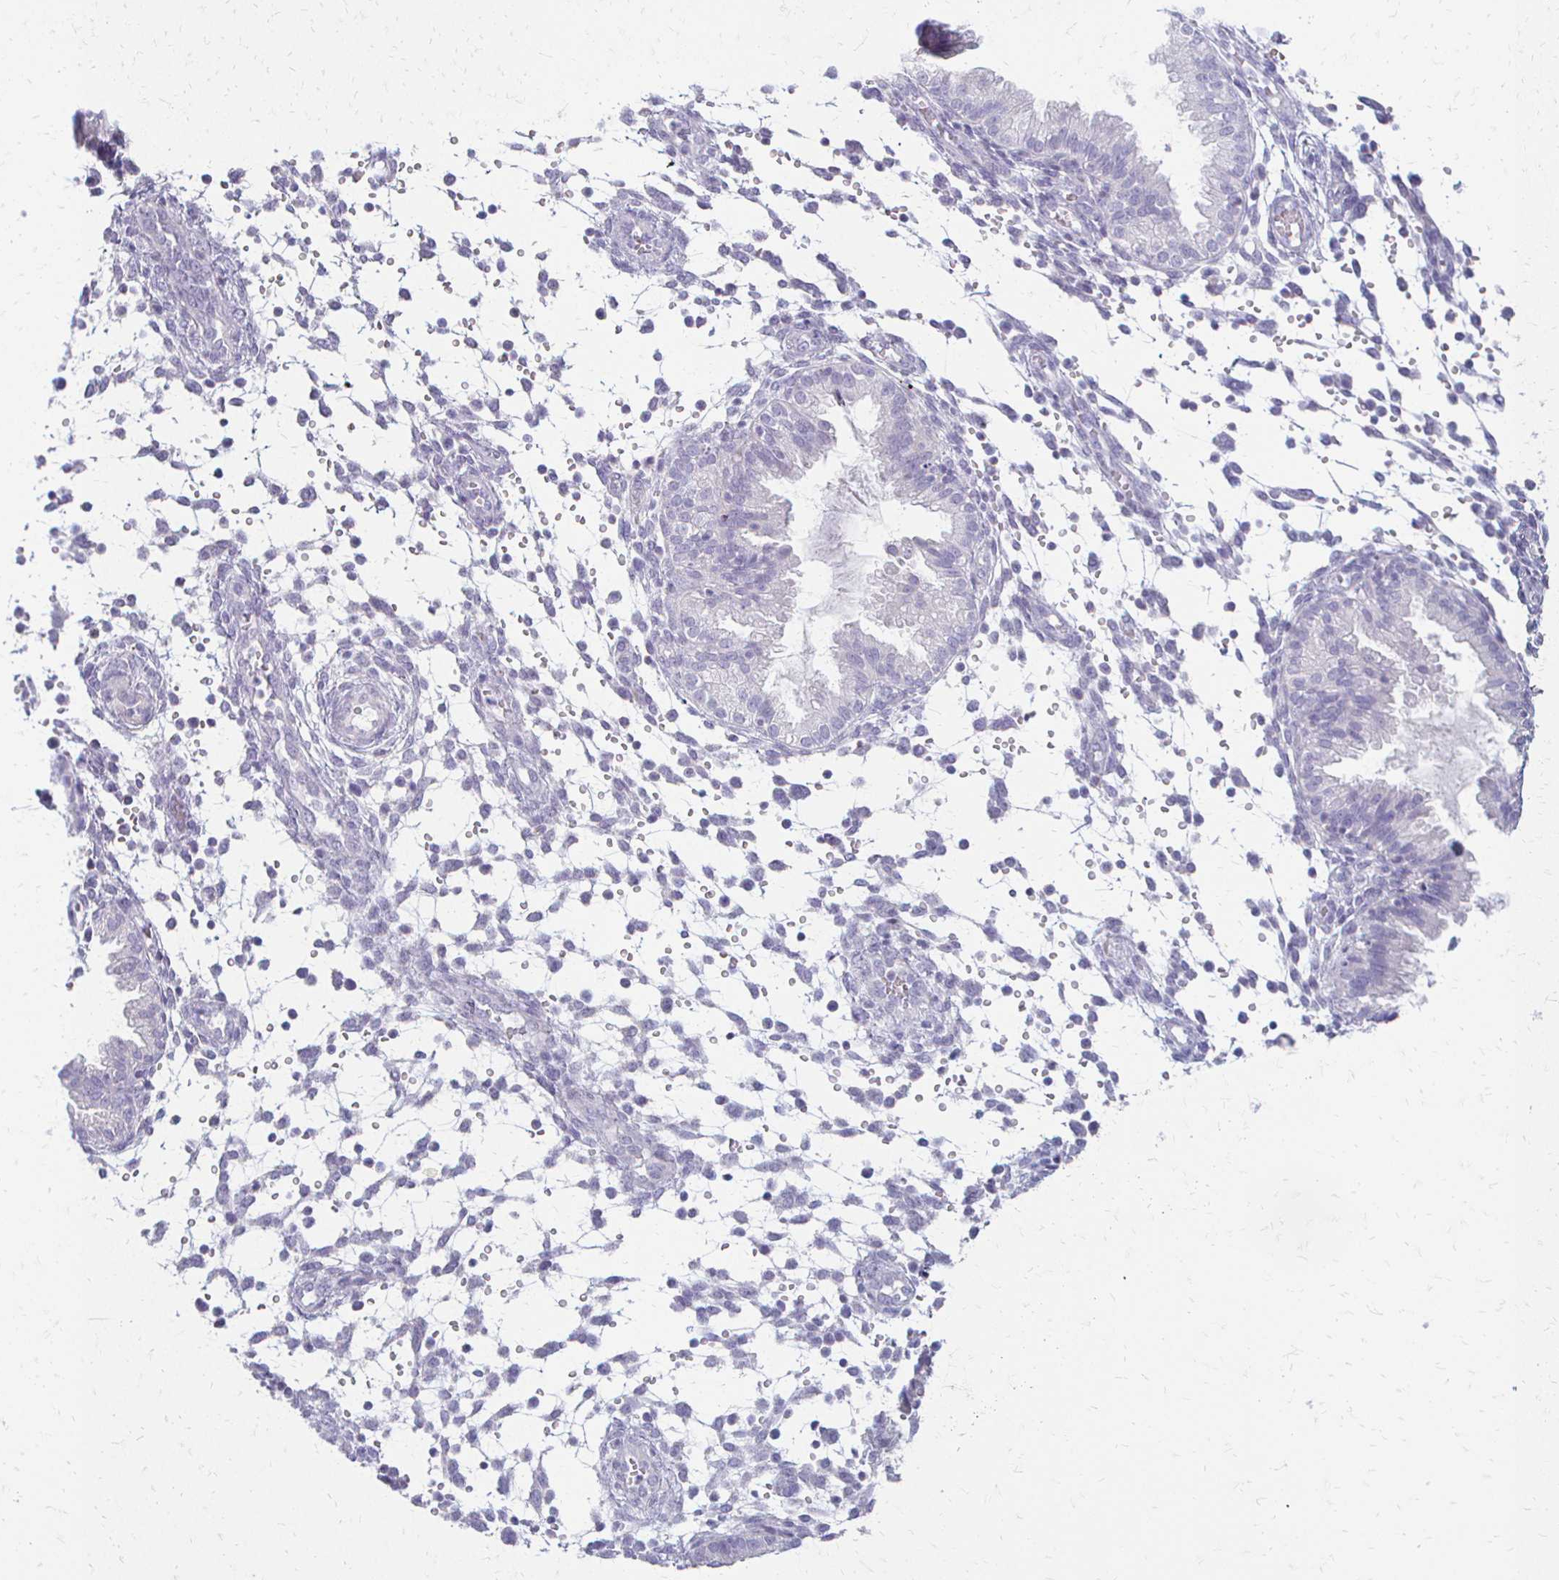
{"staining": {"intensity": "negative", "quantity": "none", "location": "none"}, "tissue": "endometrium", "cell_type": "Cells in endometrial stroma", "image_type": "normal", "snomed": [{"axis": "morphology", "description": "Normal tissue, NOS"}, {"axis": "topography", "description": "Endometrium"}], "caption": "The photomicrograph displays no significant expression in cells in endometrial stroma of endometrium. (Brightfield microscopy of DAB (3,3'-diaminobenzidine) immunohistochemistry (IHC) at high magnification).", "gene": "ACP5", "patient": {"sex": "female", "age": 33}}